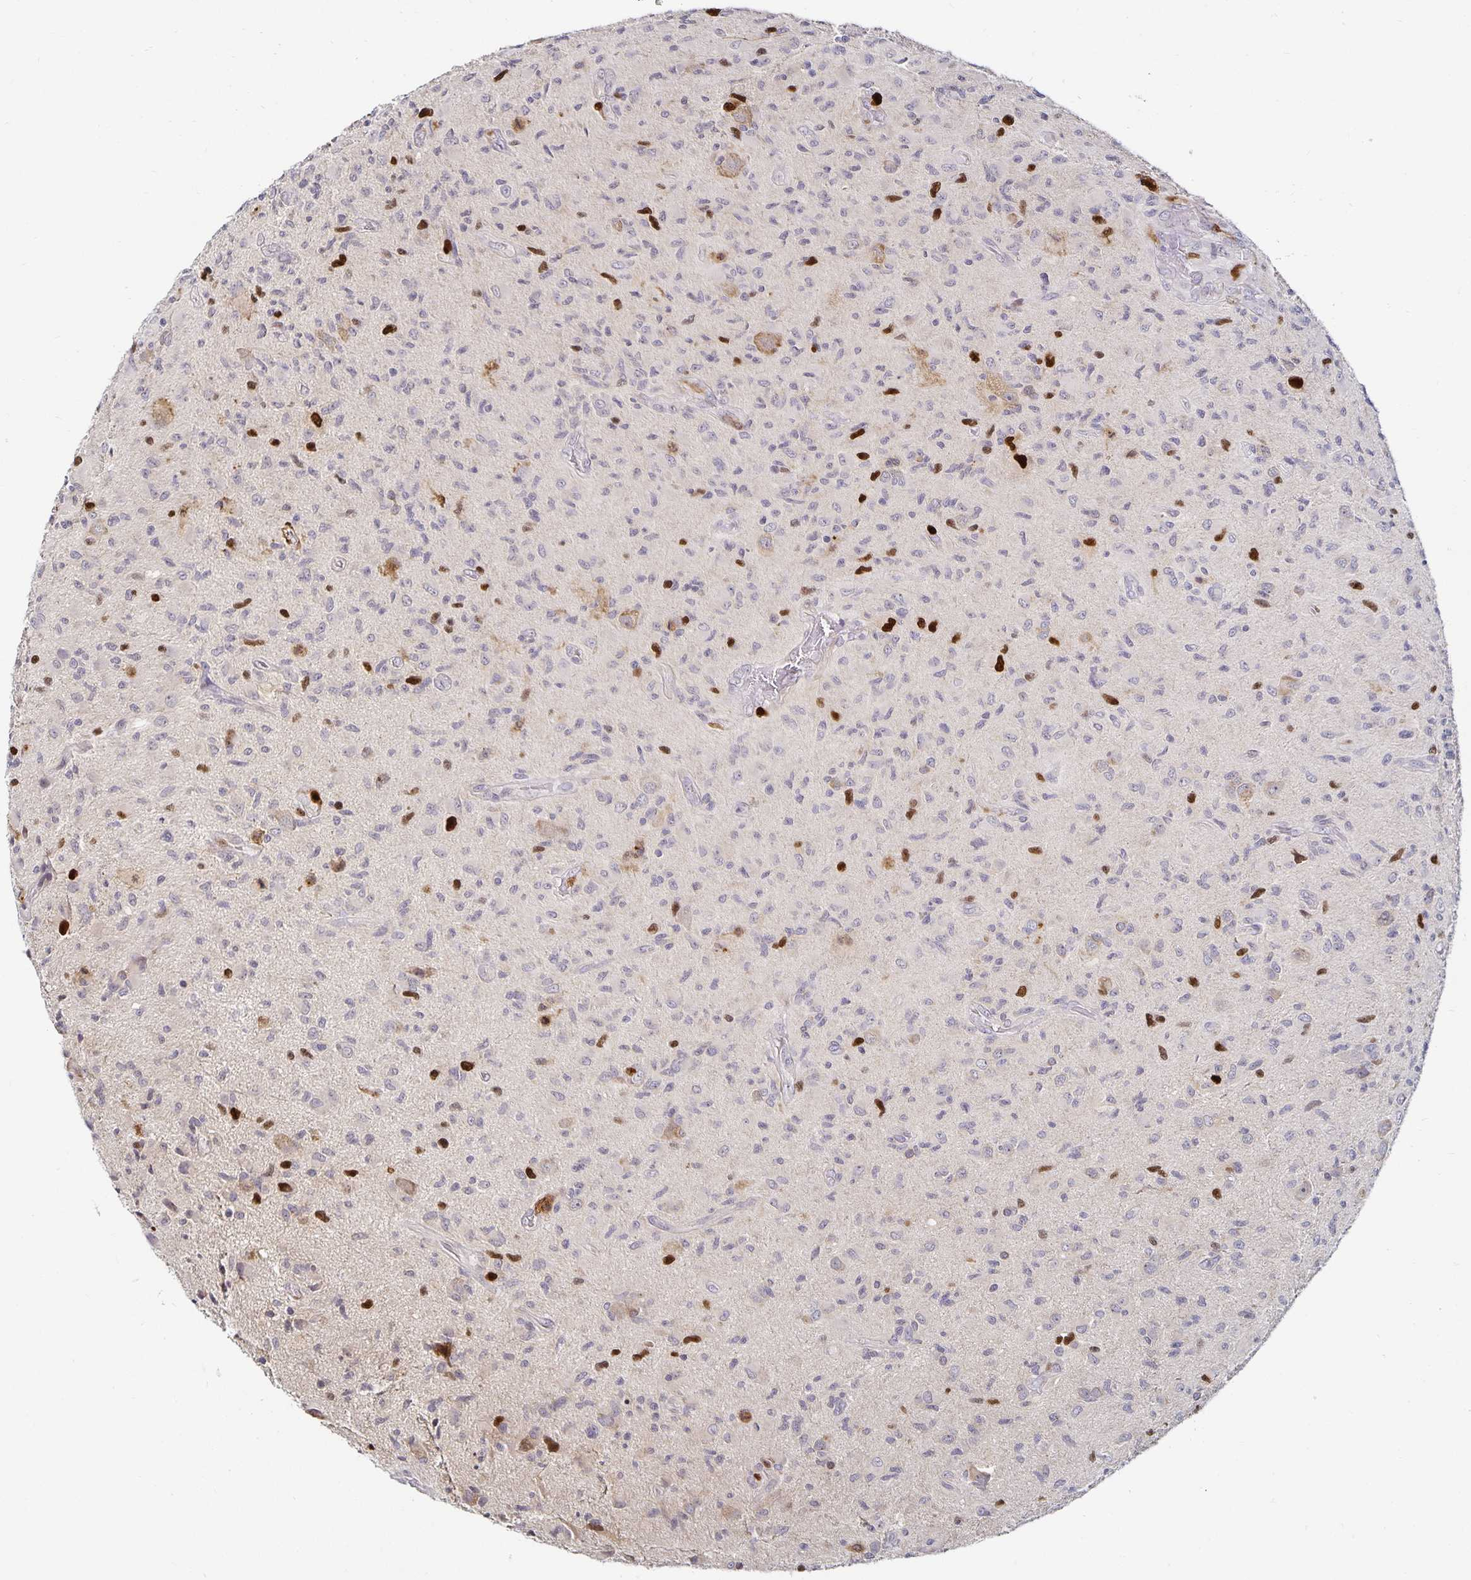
{"staining": {"intensity": "strong", "quantity": "<25%", "location": "nuclear"}, "tissue": "glioma", "cell_type": "Tumor cells", "image_type": "cancer", "snomed": [{"axis": "morphology", "description": "Glioma, malignant, High grade"}, {"axis": "topography", "description": "Brain"}], "caption": "Protein expression by immunohistochemistry demonstrates strong nuclear expression in about <25% of tumor cells in malignant glioma (high-grade).", "gene": "ANLN", "patient": {"sex": "female", "age": 65}}